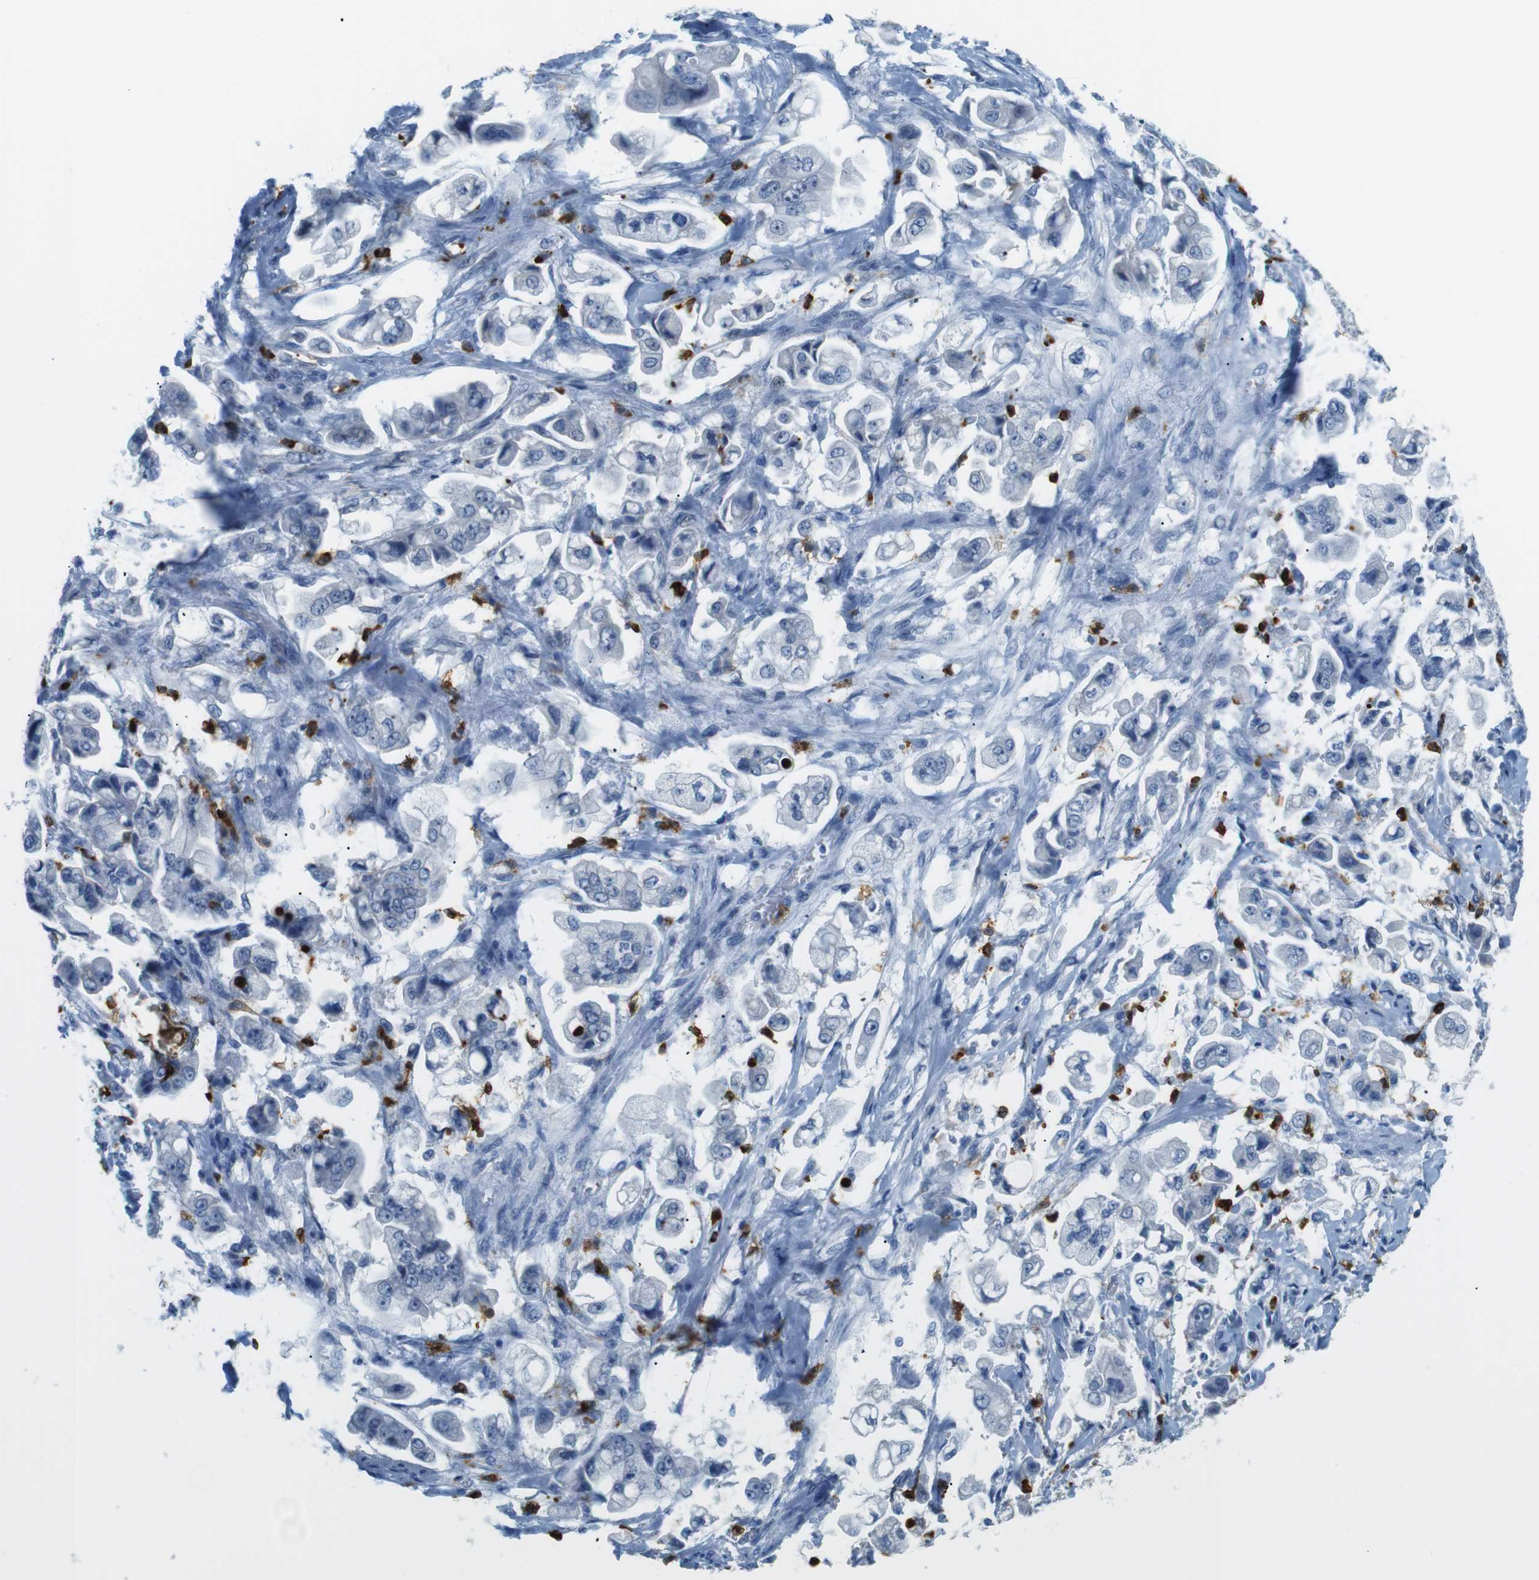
{"staining": {"intensity": "negative", "quantity": "none", "location": "none"}, "tissue": "stomach cancer", "cell_type": "Tumor cells", "image_type": "cancer", "snomed": [{"axis": "morphology", "description": "Adenocarcinoma, NOS"}, {"axis": "topography", "description": "Stomach"}], "caption": "The image shows no significant expression in tumor cells of stomach cancer (adenocarcinoma). The staining was performed using DAB (3,3'-diaminobenzidine) to visualize the protein expression in brown, while the nuclei were stained in blue with hematoxylin (Magnification: 20x).", "gene": "MCEMP1", "patient": {"sex": "male", "age": 62}}